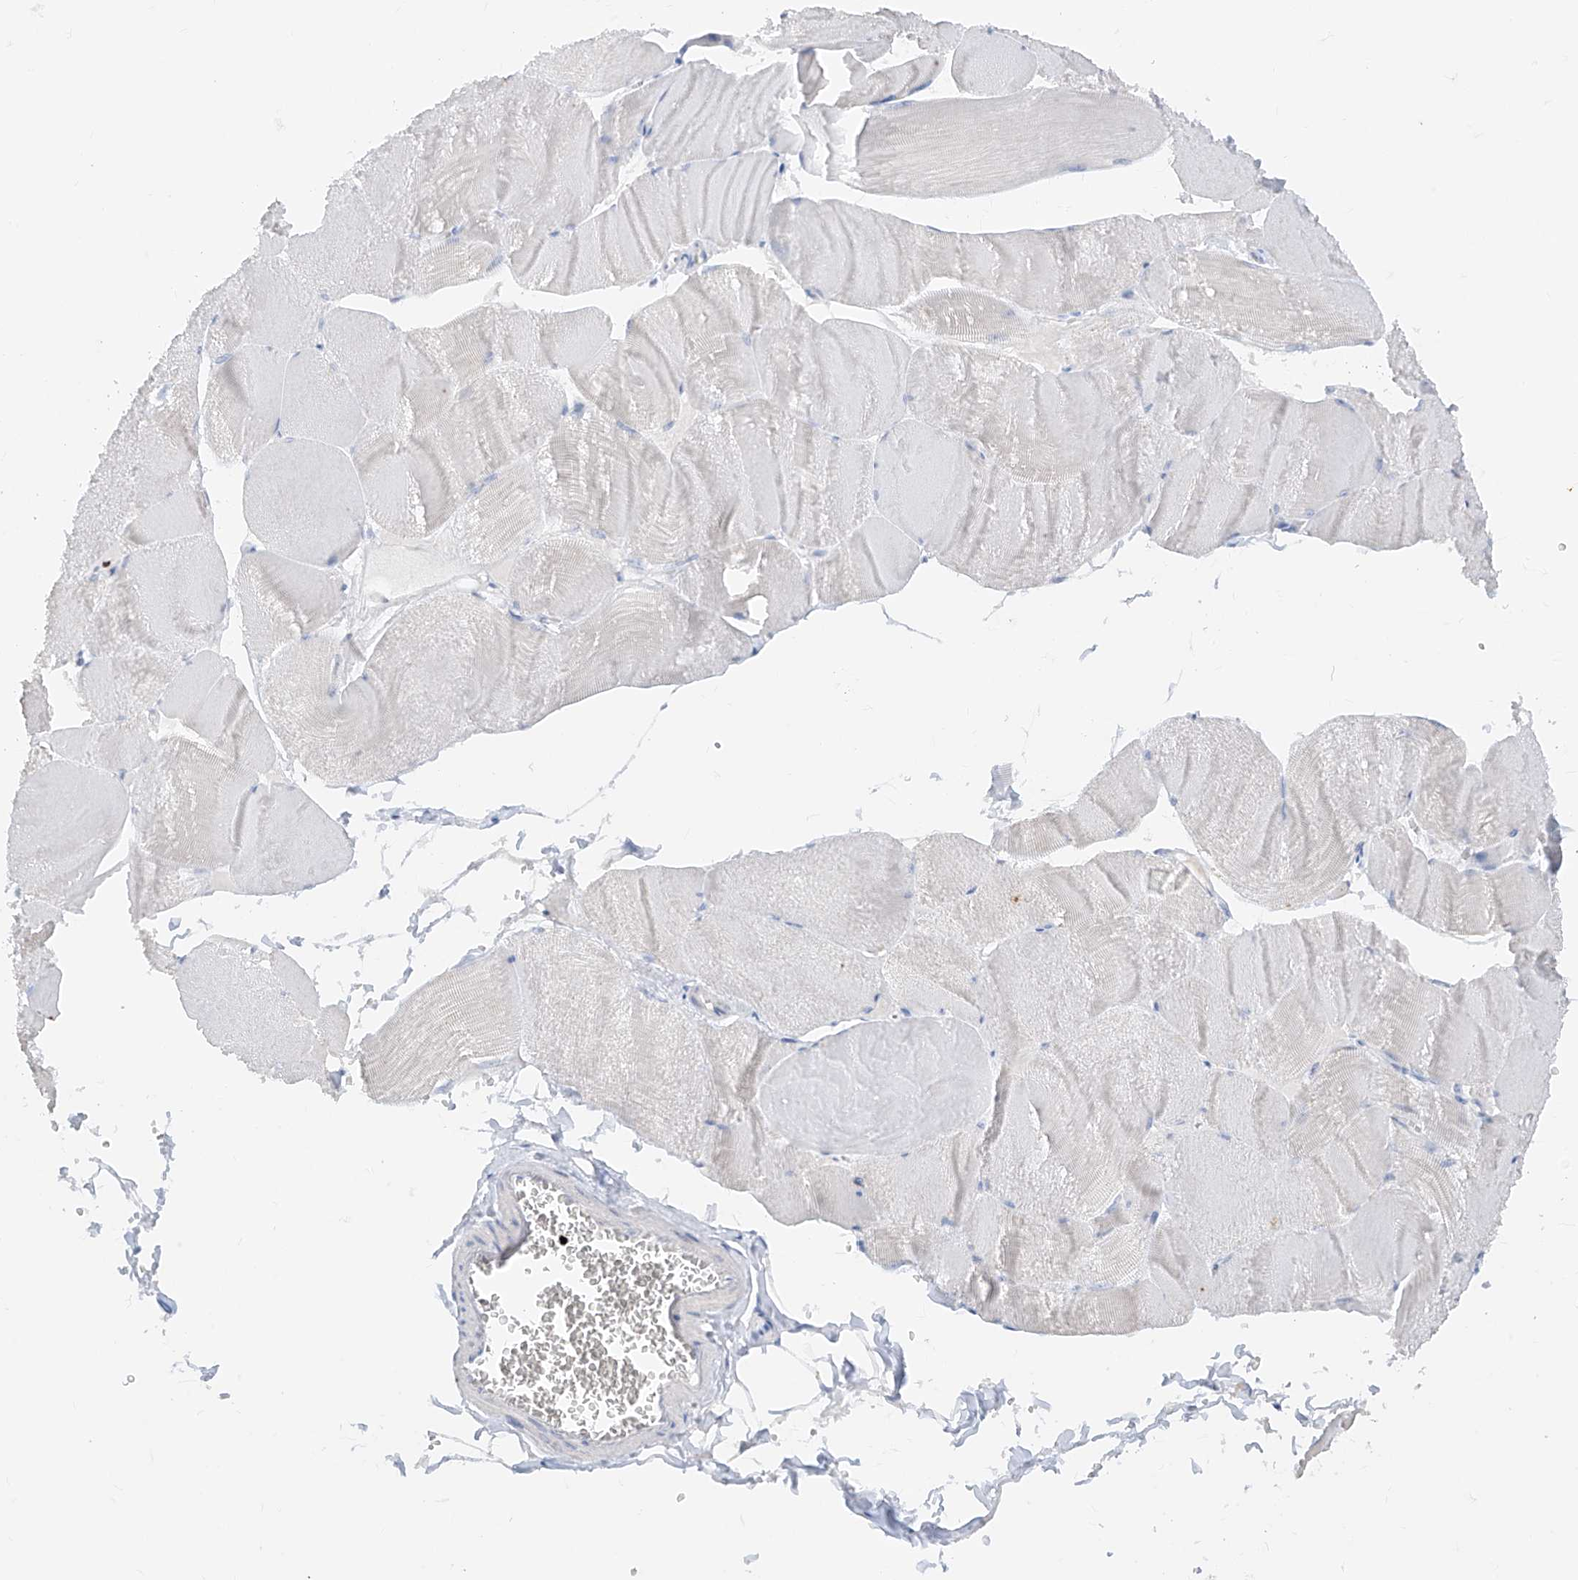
{"staining": {"intensity": "negative", "quantity": "none", "location": "none"}, "tissue": "skeletal muscle", "cell_type": "Myocytes", "image_type": "normal", "snomed": [{"axis": "morphology", "description": "Normal tissue, NOS"}, {"axis": "morphology", "description": "Basal cell carcinoma"}, {"axis": "topography", "description": "Skeletal muscle"}], "caption": "Immunohistochemistry photomicrograph of unremarkable human skeletal muscle stained for a protein (brown), which reveals no staining in myocytes.", "gene": "TBX21", "patient": {"sex": "female", "age": 64}}